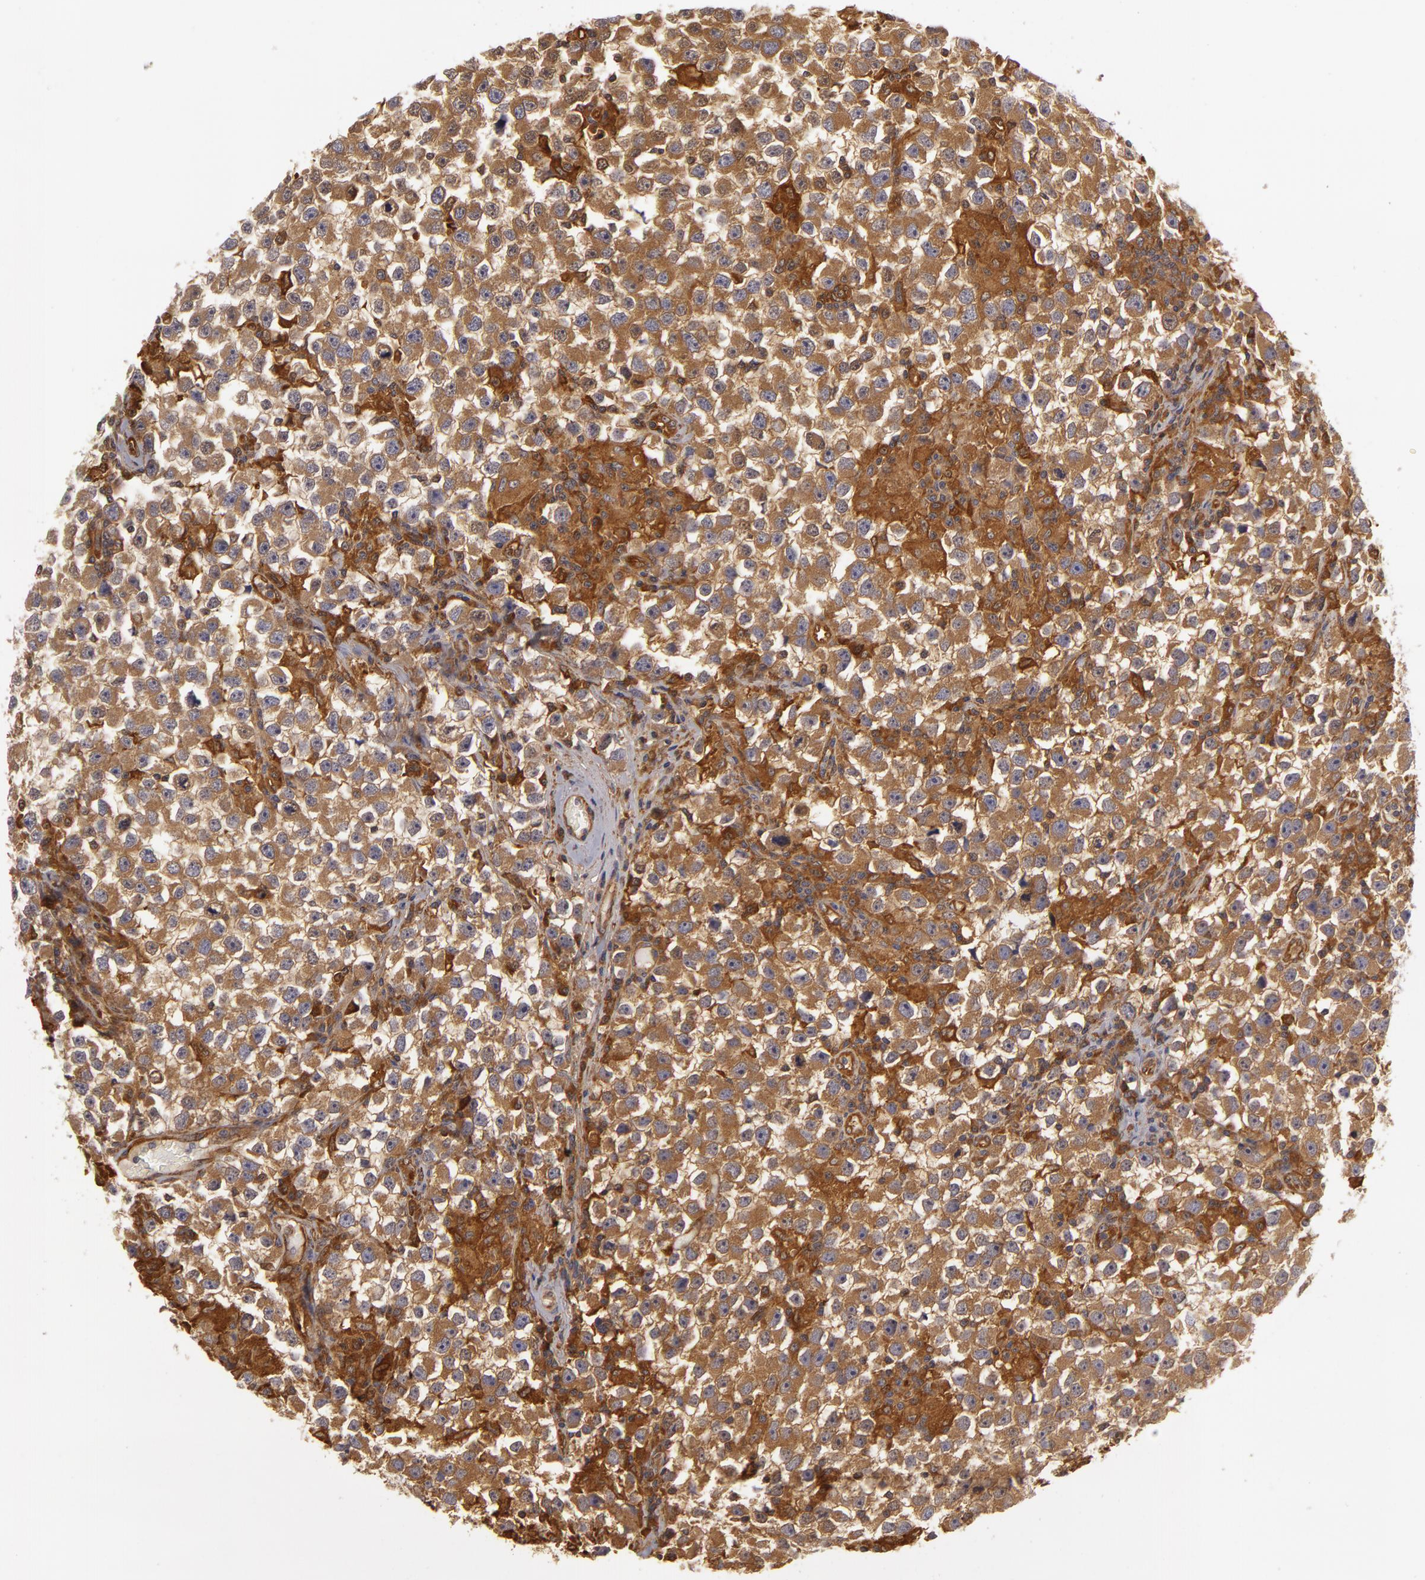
{"staining": {"intensity": "weak", "quantity": ">75%", "location": "cytoplasmic/membranous"}, "tissue": "testis cancer", "cell_type": "Tumor cells", "image_type": "cancer", "snomed": [{"axis": "morphology", "description": "Seminoma, NOS"}, {"axis": "topography", "description": "Testis"}], "caption": "Tumor cells demonstrate weak cytoplasmic/membranous positivity in about >75% of cells in testis cancer (seminoma).", "gene": "ZNF229", "patient": {"sex": "male", "age": 33}}